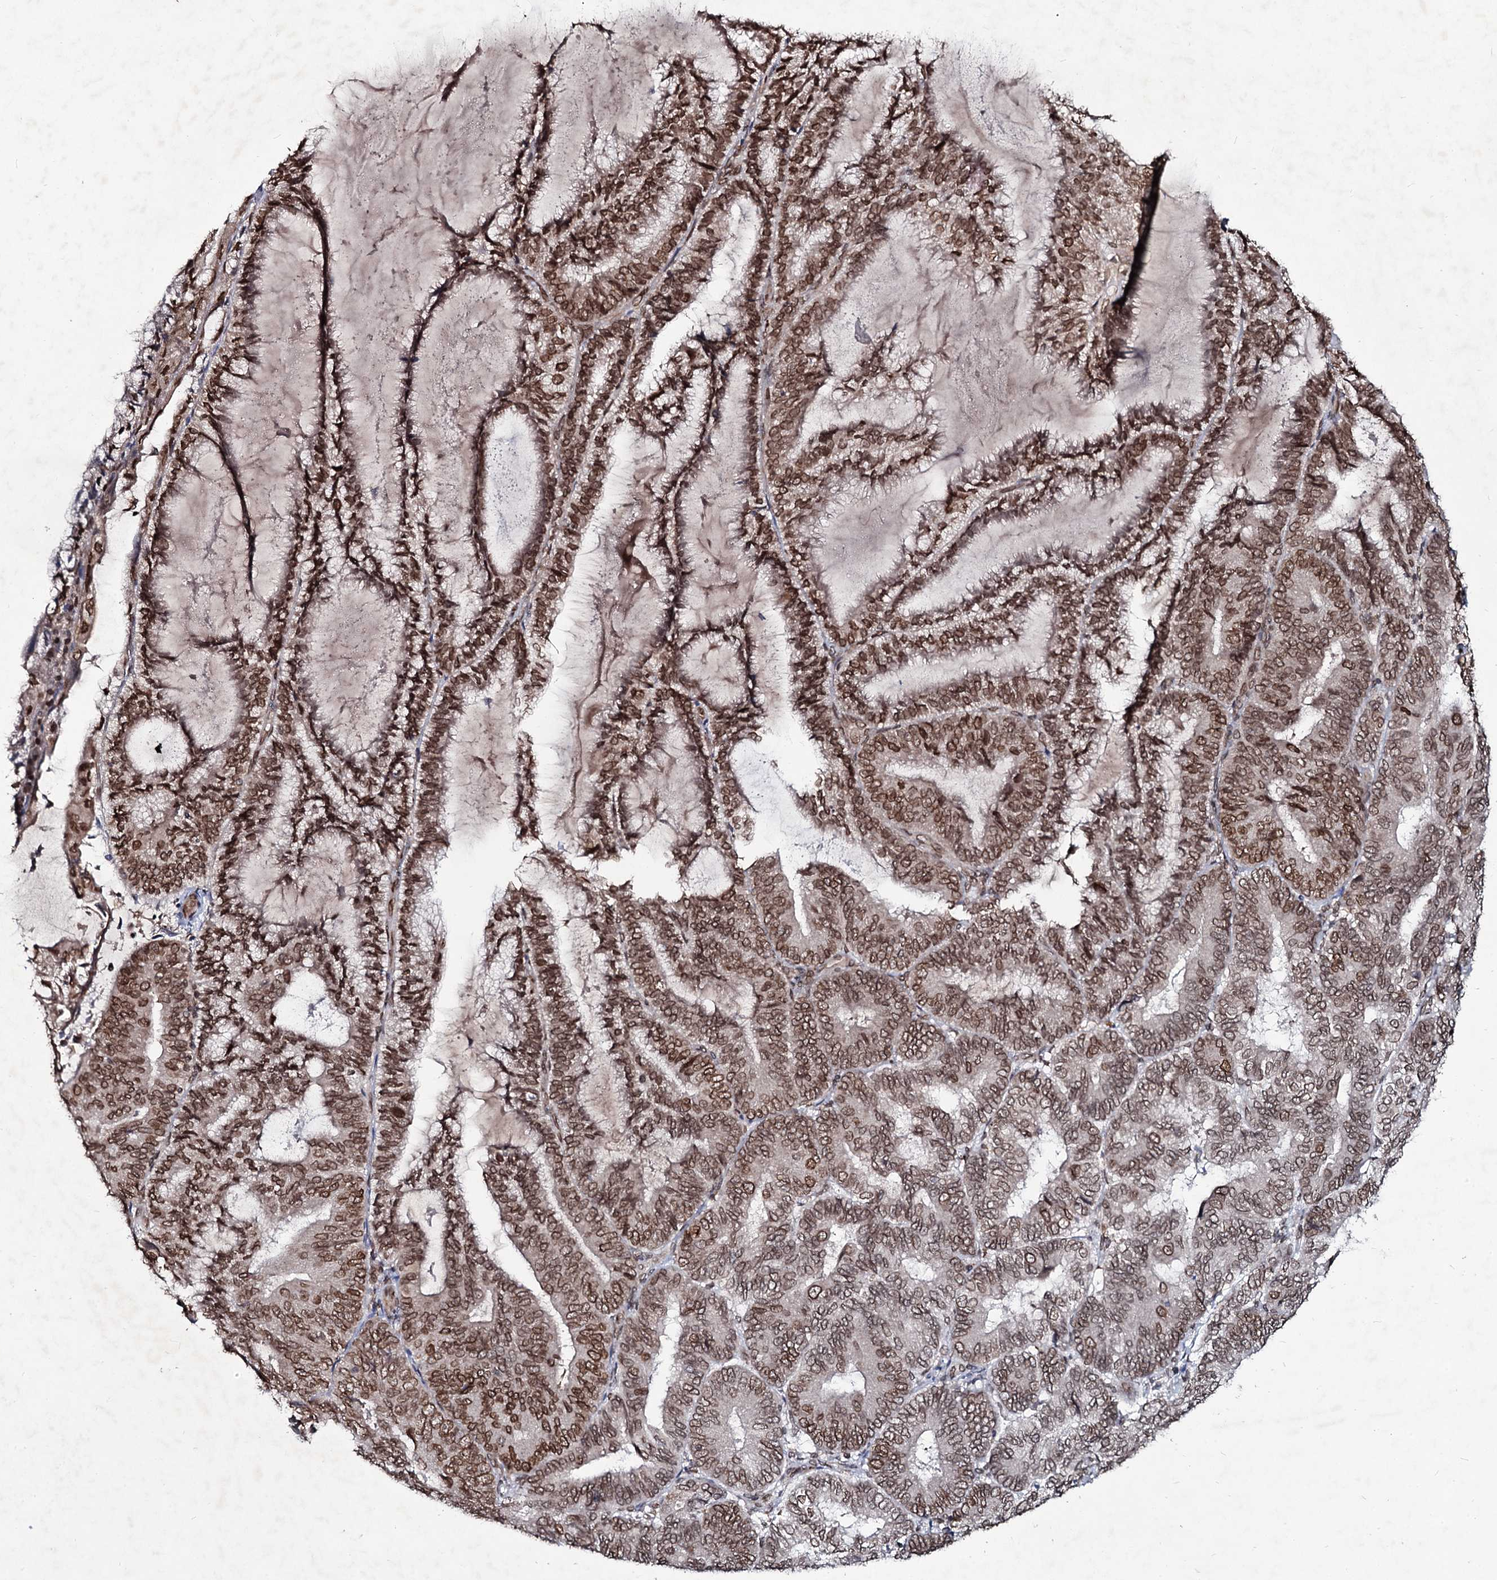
{"staining": {"intensity": "moderate", "quantity": ">75%", "location": "cytoplasmic/membranous,nuclear"}, "tissue": "endometrial cancer", "cell_type": "Tumor cells", "image_type": "cancer", "snomed": [{"axis": "morphology", "description": "Adenocarcinoma, NOS"}, {"axis": "topography", "description": "Endometrium"}], "caption": "Tumor cells display medium levels of moderate cytoplasmic/membranous and nuclear positivity in approximately >75% of cells in endometrial adenocarcinoma. (DAB = brown stain, brightfield microscopy at high magnification).", "gene": "RNF6", "patient": {"sex": "female", "age": 81}}